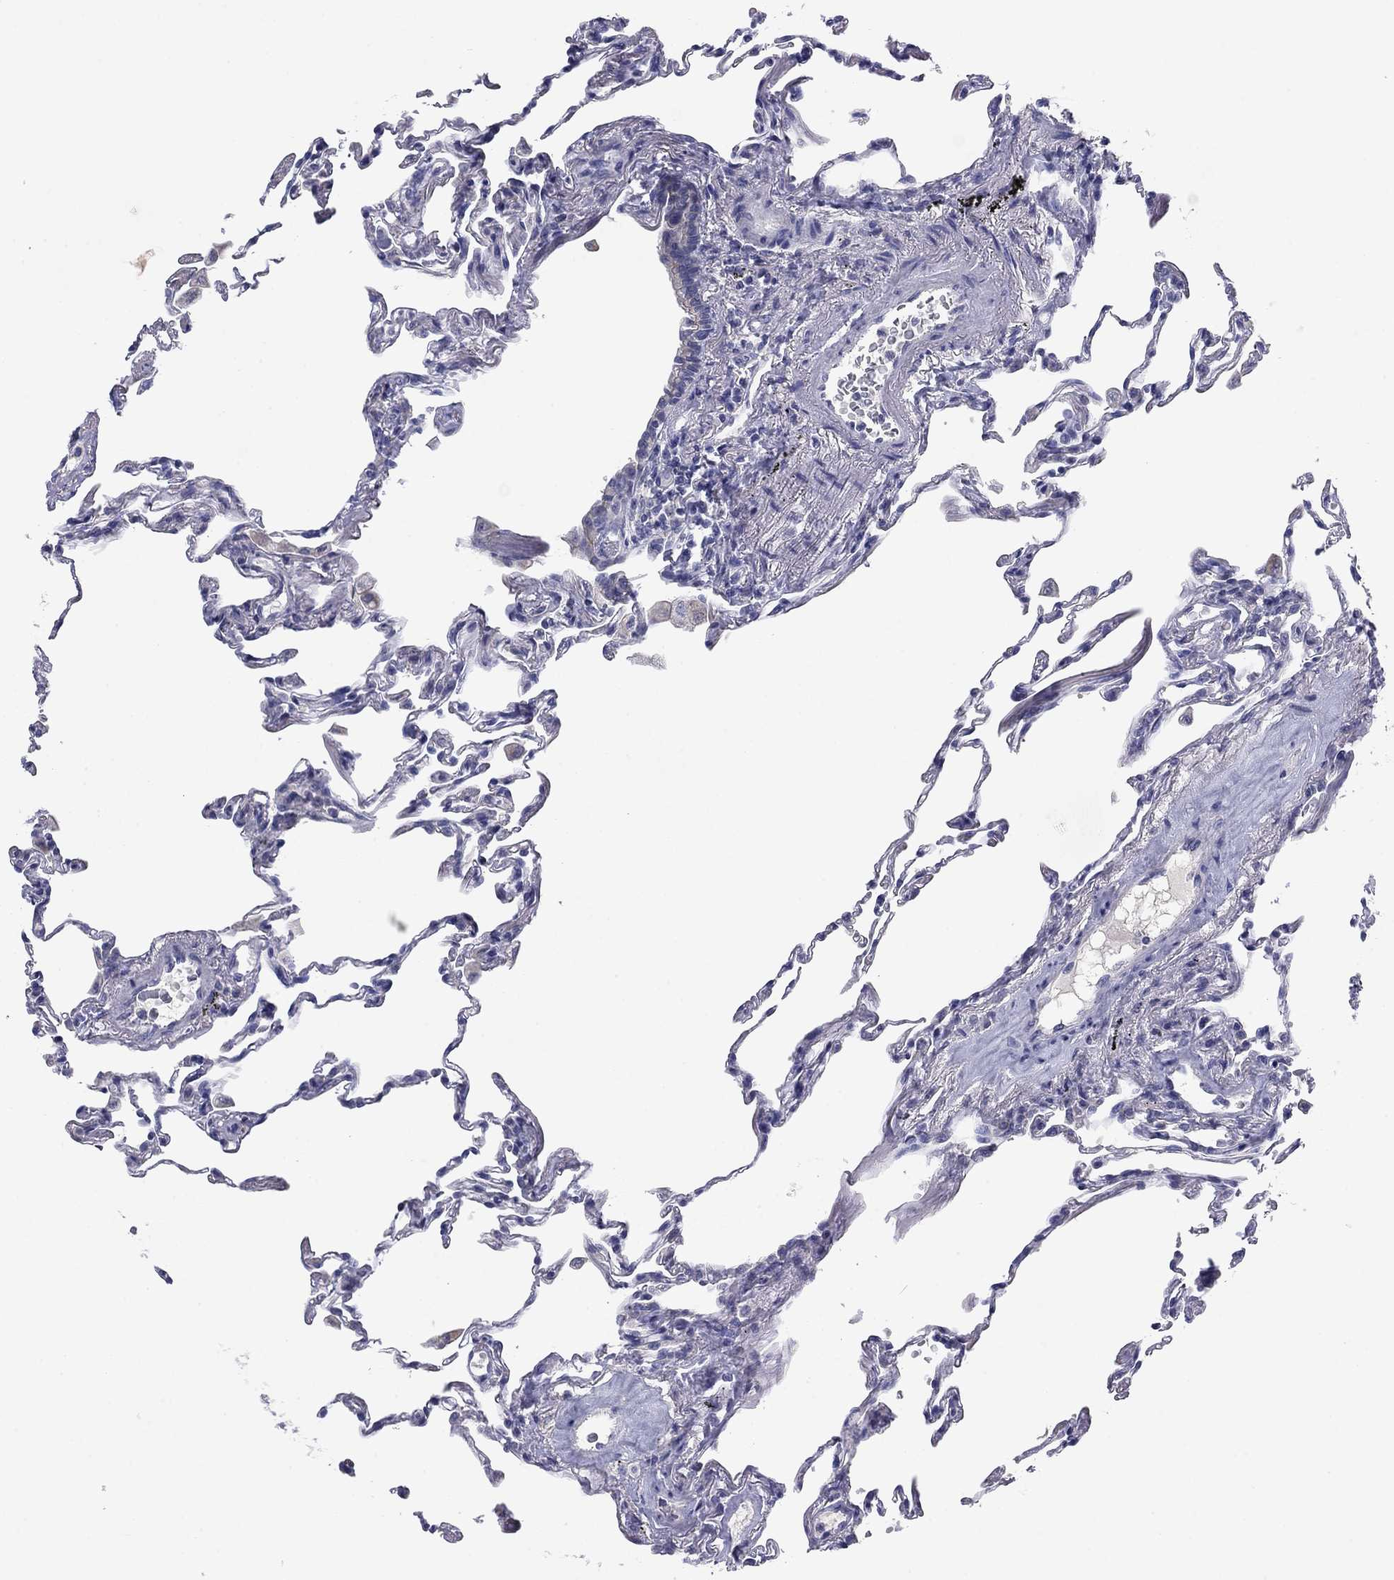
{"staining": {"intensity": "negative", "quantity": "none", "location": "none"}, "tissue": "lung", "cell_type": "Alveolar cells", "image_type": "normal", "snomed": [{"axis": "morphology", "description": "Normal tissue, NOS"}, {"axis": "topography", "description": "Lung"}], "caption": "Protein analysis of unremarkable lung exhibits no significant staining in alveolar cells.", "gene": "CNTNAP4", "patient": {"sex": "female", "age": 57}}